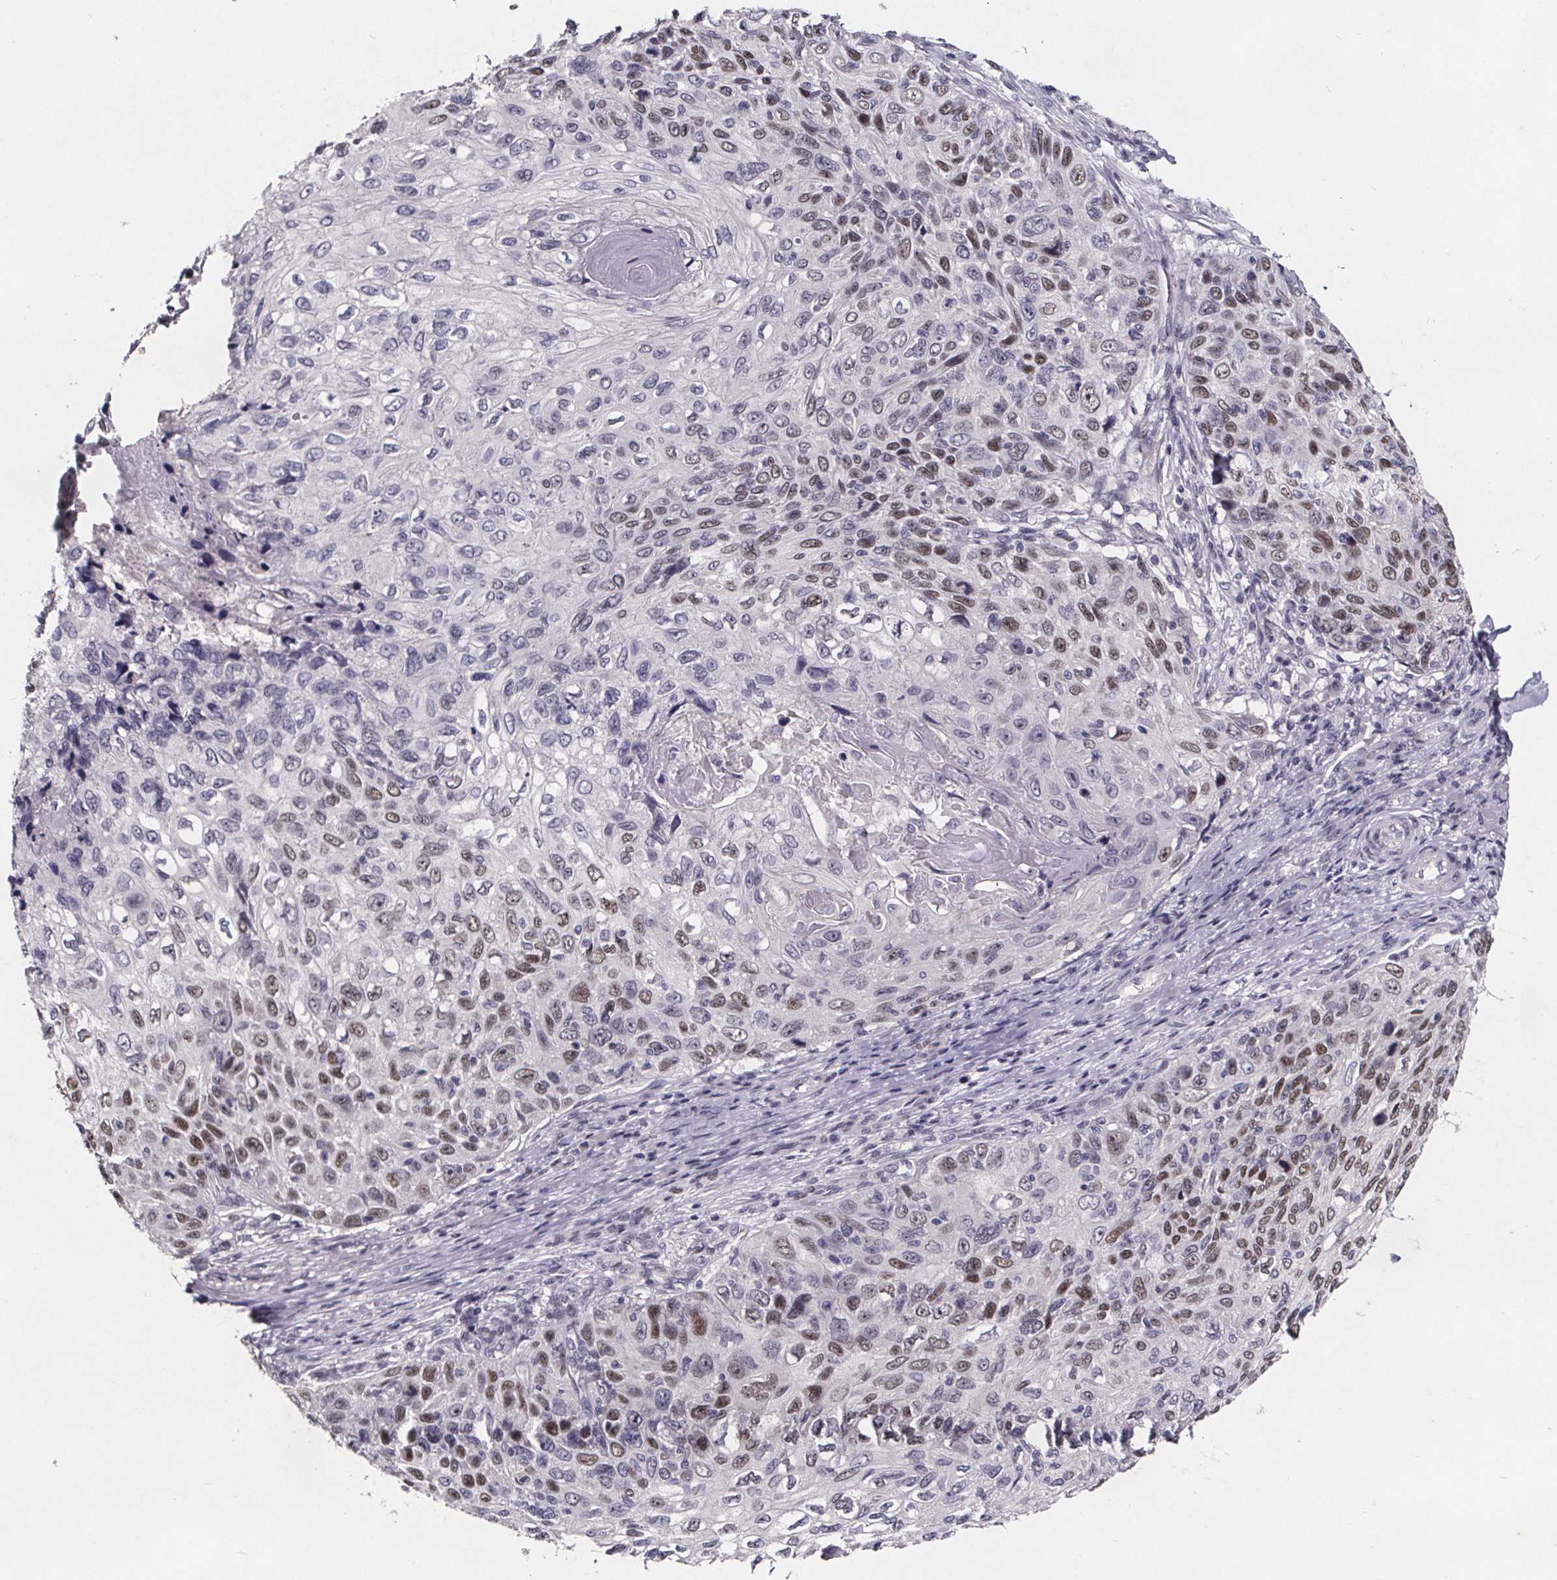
{"staining": {"intensity": "moderate", "quantity": "<25%", "location": "nuclear"}, "tissue": "skin cancer", "cell_type": "Tumor cells", "image_type": "cancer", "snomed": [{"axis": "morphology", "description": "Squamous cell carcinoma, NOS"}, {"axis": "topography", "description": "Skin"}], "caption": "The immunohistochemical stain labels moderate nuclear staining in tumor cells of skin cancer (squamous cell carcinoma) tissue.", "gene": "AR", "patient": {"sex": "male", "age": 92}}